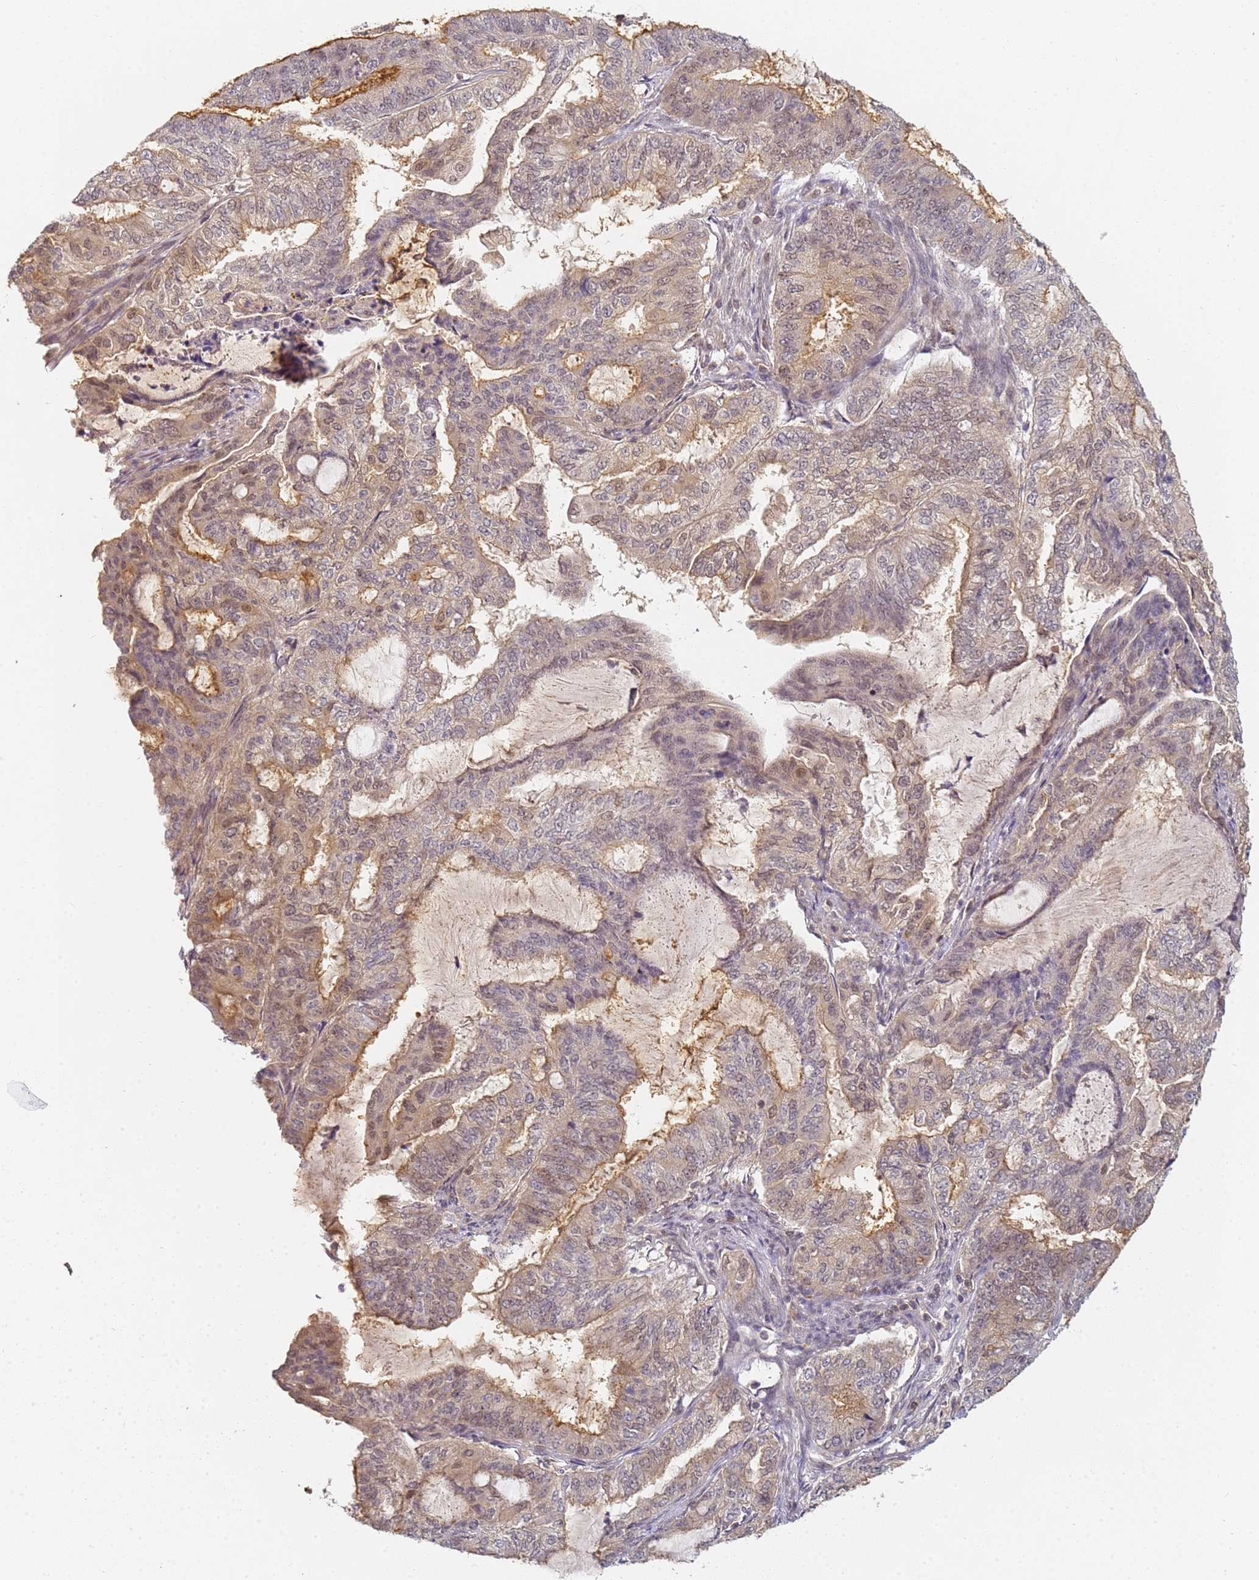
{"staining": {"intensity": "weak", "quantity": "25%-75%", "location": "cytoplasmic/membranous,nuclear"}, "tissue": "endometrial cancer", "cell_type": "Tumor cells", "image_type": "cancer", "snomed": [{"axis": "morphology", "description": "Adenocarcinoma, NOS"}, {"axis": "topography", "description": "Endometrium"}], "caption": "Endometrial adenocarcinoma was stained to show a protein in brown. There is low levels of weak cytoplasmic/membranous and nuclear staining in approximately 25%-75% of tumor cells. (Brightfield microscopy of DAB IHC at high magnification).", "gene": "HMCES", "patient": {"sex": "female", "age": 51}}